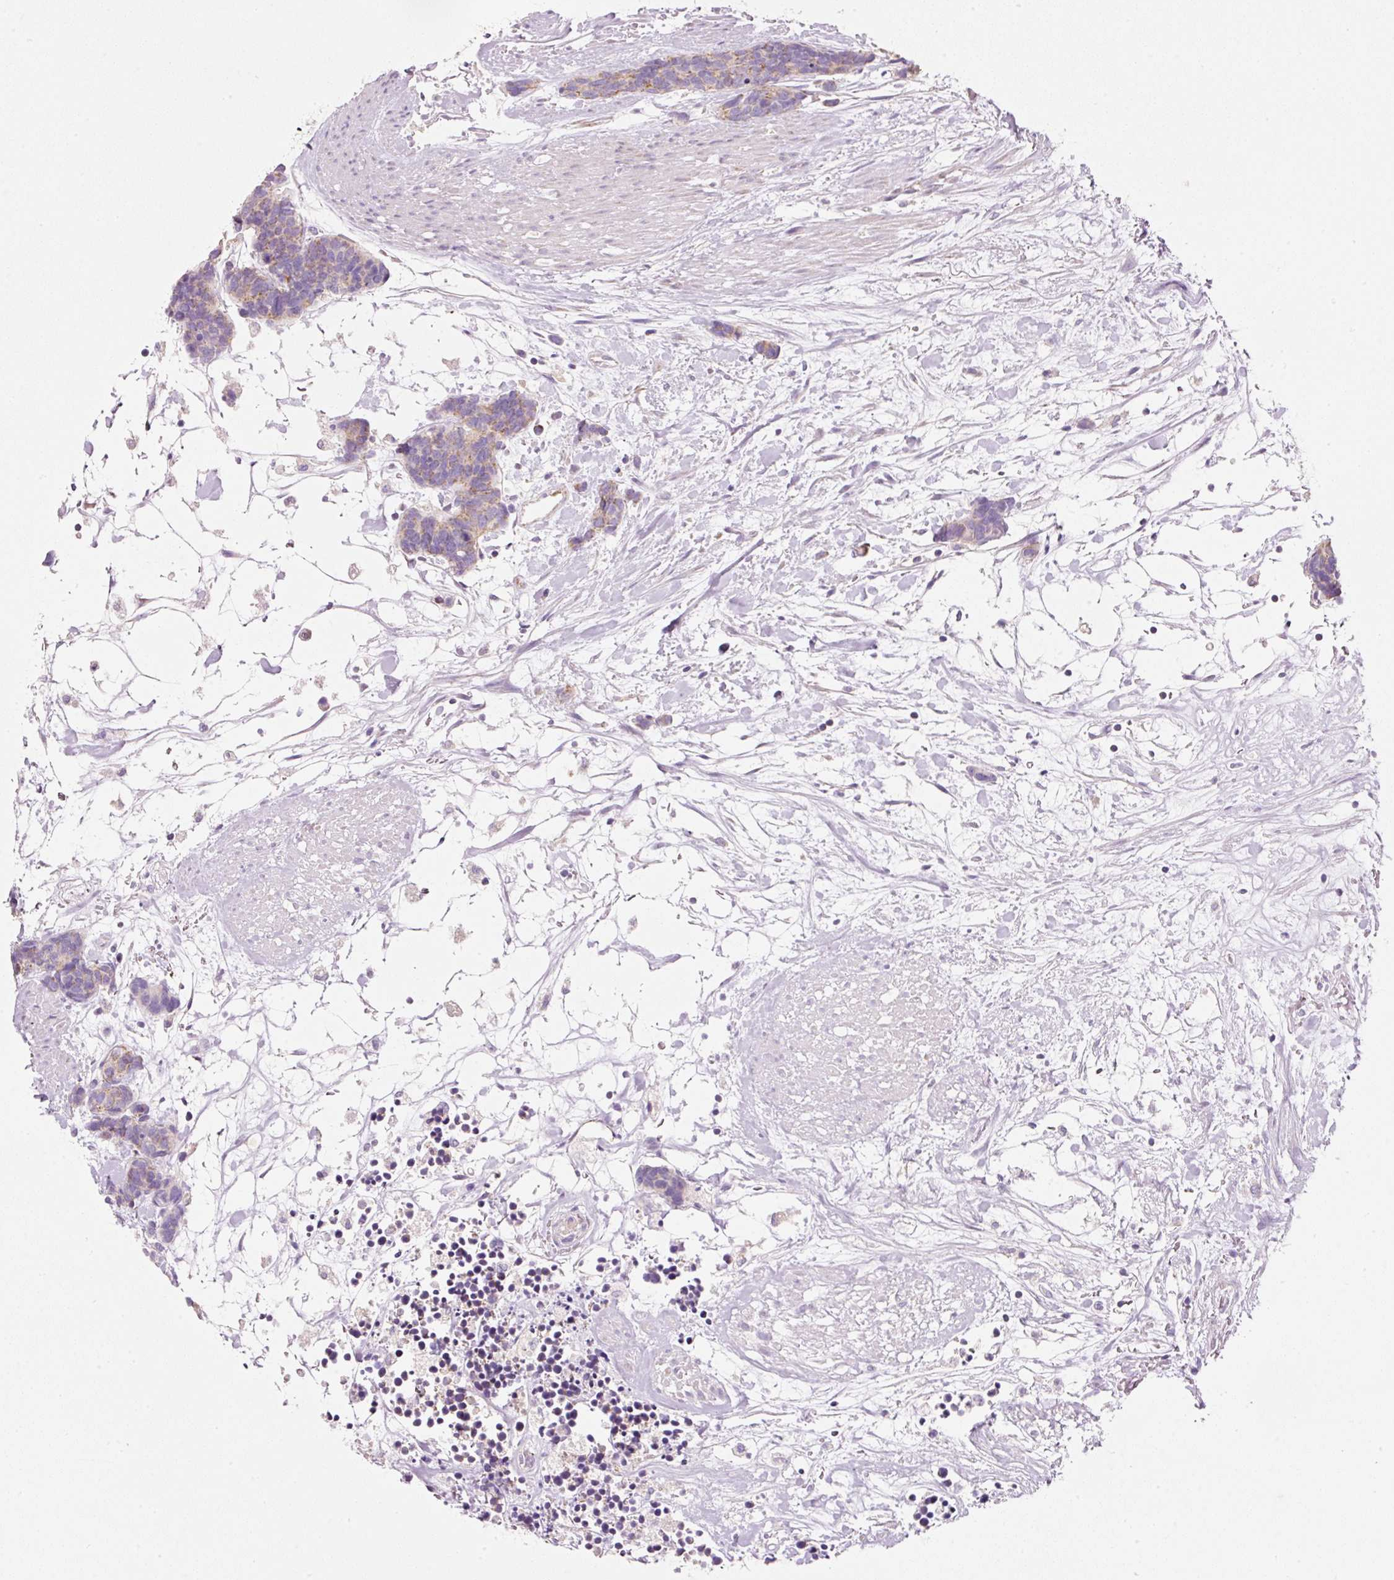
{"staining": {"intensity": "weak", "quantity": "25%-75%", "location": "cytoplasmic/membranous"}, "tissue": "carcinoid", "cell_type": "Tumor cells", "image_type": "cancer", "snomed": [{"axis": "morphology", "description": "Carcinoma, NOS"}, {"axis": "morphology", "description": "Carcinoid, malignant, NOS"}, {"axis": "topography", "description": "Urinary bladder"}], "caption": "Immunohistochemical staining of human carcinoma displays low levels of weak cytoplasmic/membranous protein positivity in about 25%-75% of tumor cells.", "gene": "NDUFA1", "patient": {"sex": "male", "age": 57}}